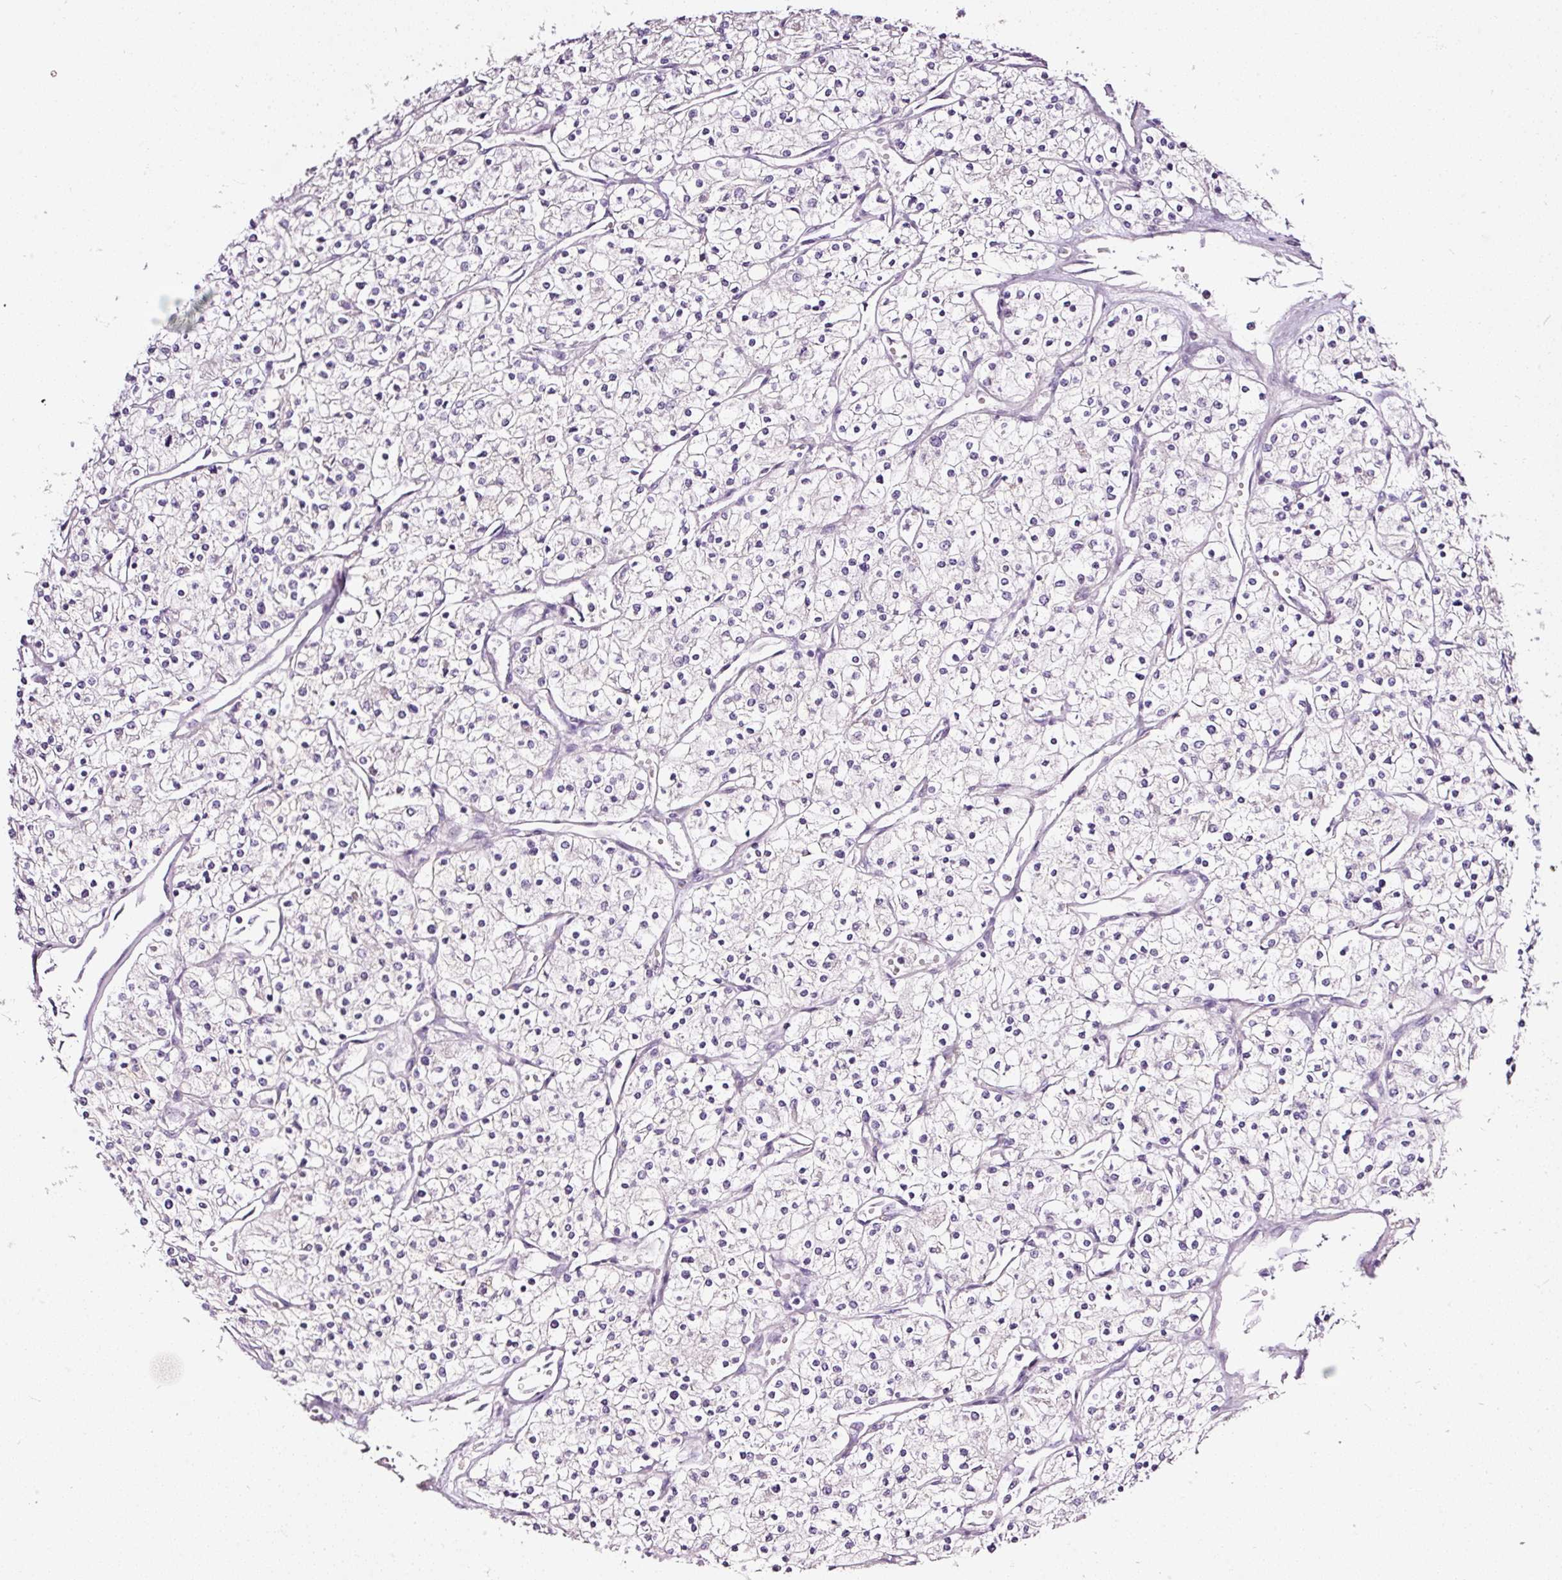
{"staining": {"intensity": "negative", "quantity": "none", "location": "none"}, "tissue": "renal cancer", "cell_type": "Tumor cells", "image_type": "cancer", "snomed": [{"axis": "morphology", "description": "Adenocarcinoma, NOS"}, {"axis": "topography", "description": "Kidney"}], "caption": "High power microscopy image of an immunohistochemistry micrograph of adenocarcinoma (renal), revealing no significant positivity in tumor cells.", "gene": "CYB561A3", "patient": {"sex": "male", "age": 80}}